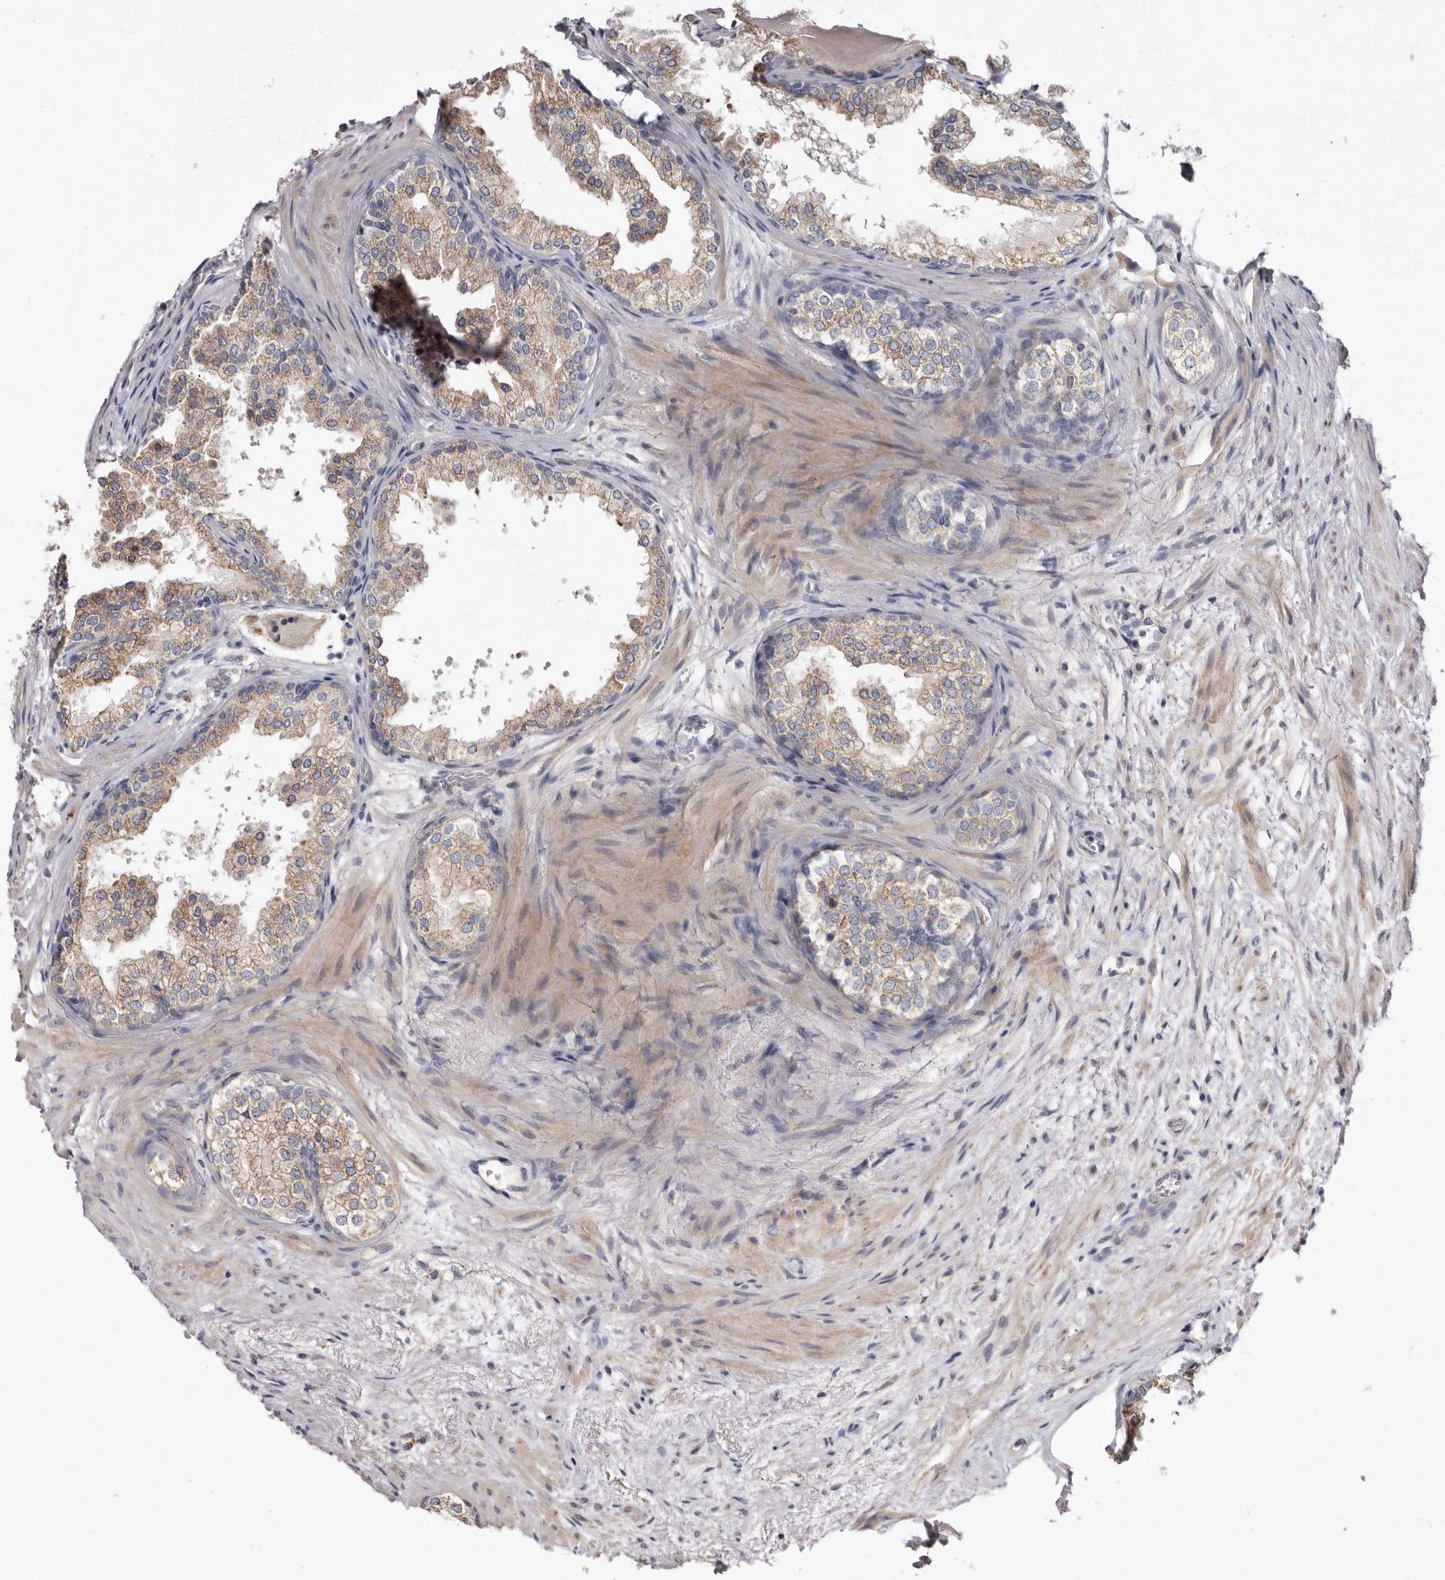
{"staining": {"intensity": "moderate", "quantity": ">75%", "location": "cytoplasmic/membranous"}, "tissue": "prostate", "cell_type": "Glandular cells", "image_type": "normal", "snomed": [{"axis": "morphology", "description": "Normal tissue, NOS"}, {"axis": "topography", "description": "Prostate"}], "caption": "Protein expression analysis of benign human prostate reveals moderate cytoplasmic/membranous expression in about >75% of glandular cells. Using DAB (3,3'-diaminobenzidine) (brown) and hematoxylin (blue) stains, captured at high magnification using brightfield microscopy.", "gene": "ASIC5", "patient": {"sex": "male", "age": 48}}